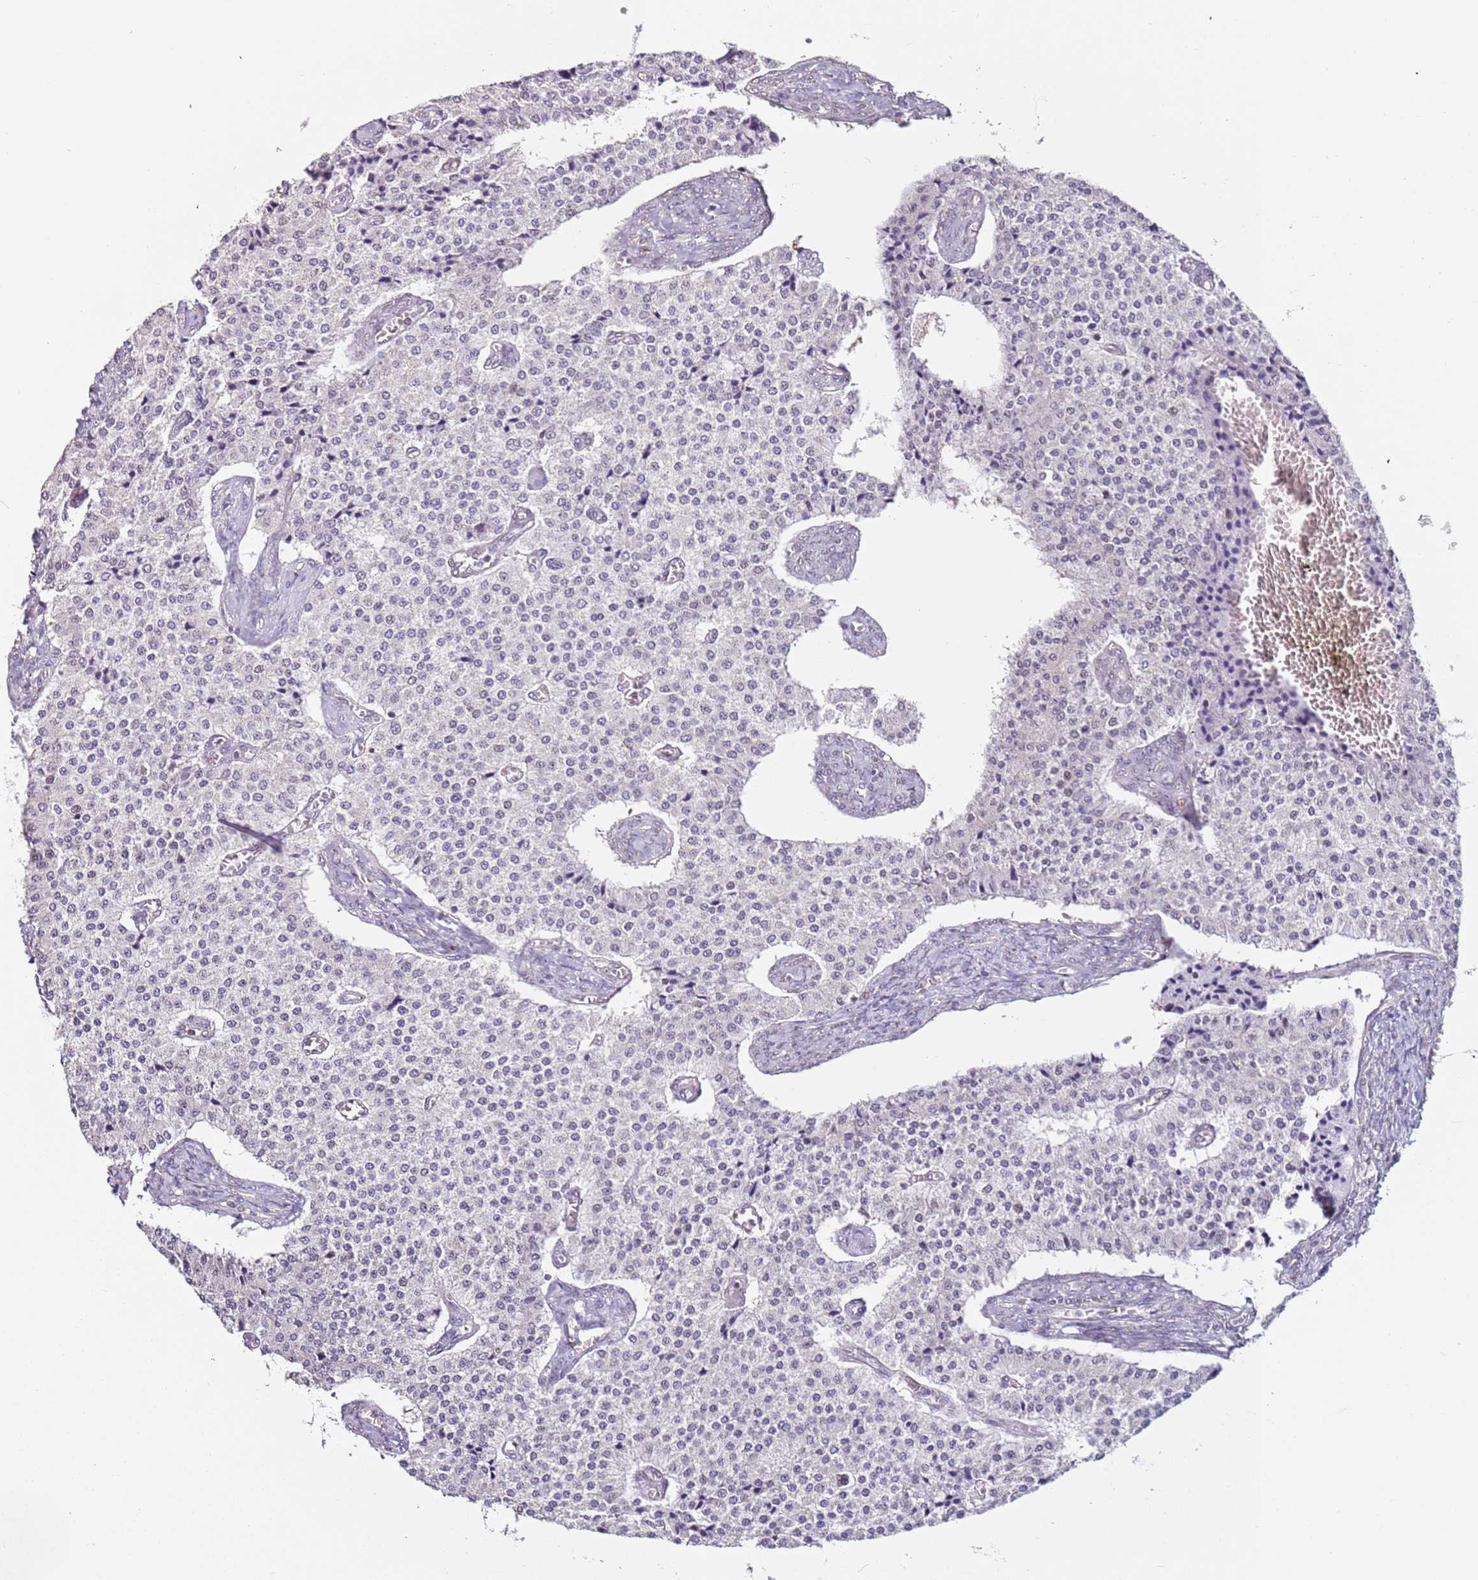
{"staining": {"intensity": "negative", "quantity": "none", "location": "none"}, "tissue": "carcinoid", "cell_type": "Tumor cells", "image_type": "cancer", "snomed": [{"axis": "morphology", "description": "Carcinoid, malignant, NOS"}, {"axis": "topography", "description": "Colon"}], "caption": "IHC photomicrograph of malignant carcinoid stained for a protein (brown), which exhibits no positivity in tumor cells. (DAB IHC with hematoxylin counter stain).", "gene": "PSMD4", "patient": {"sex": "female", "age": 52}}